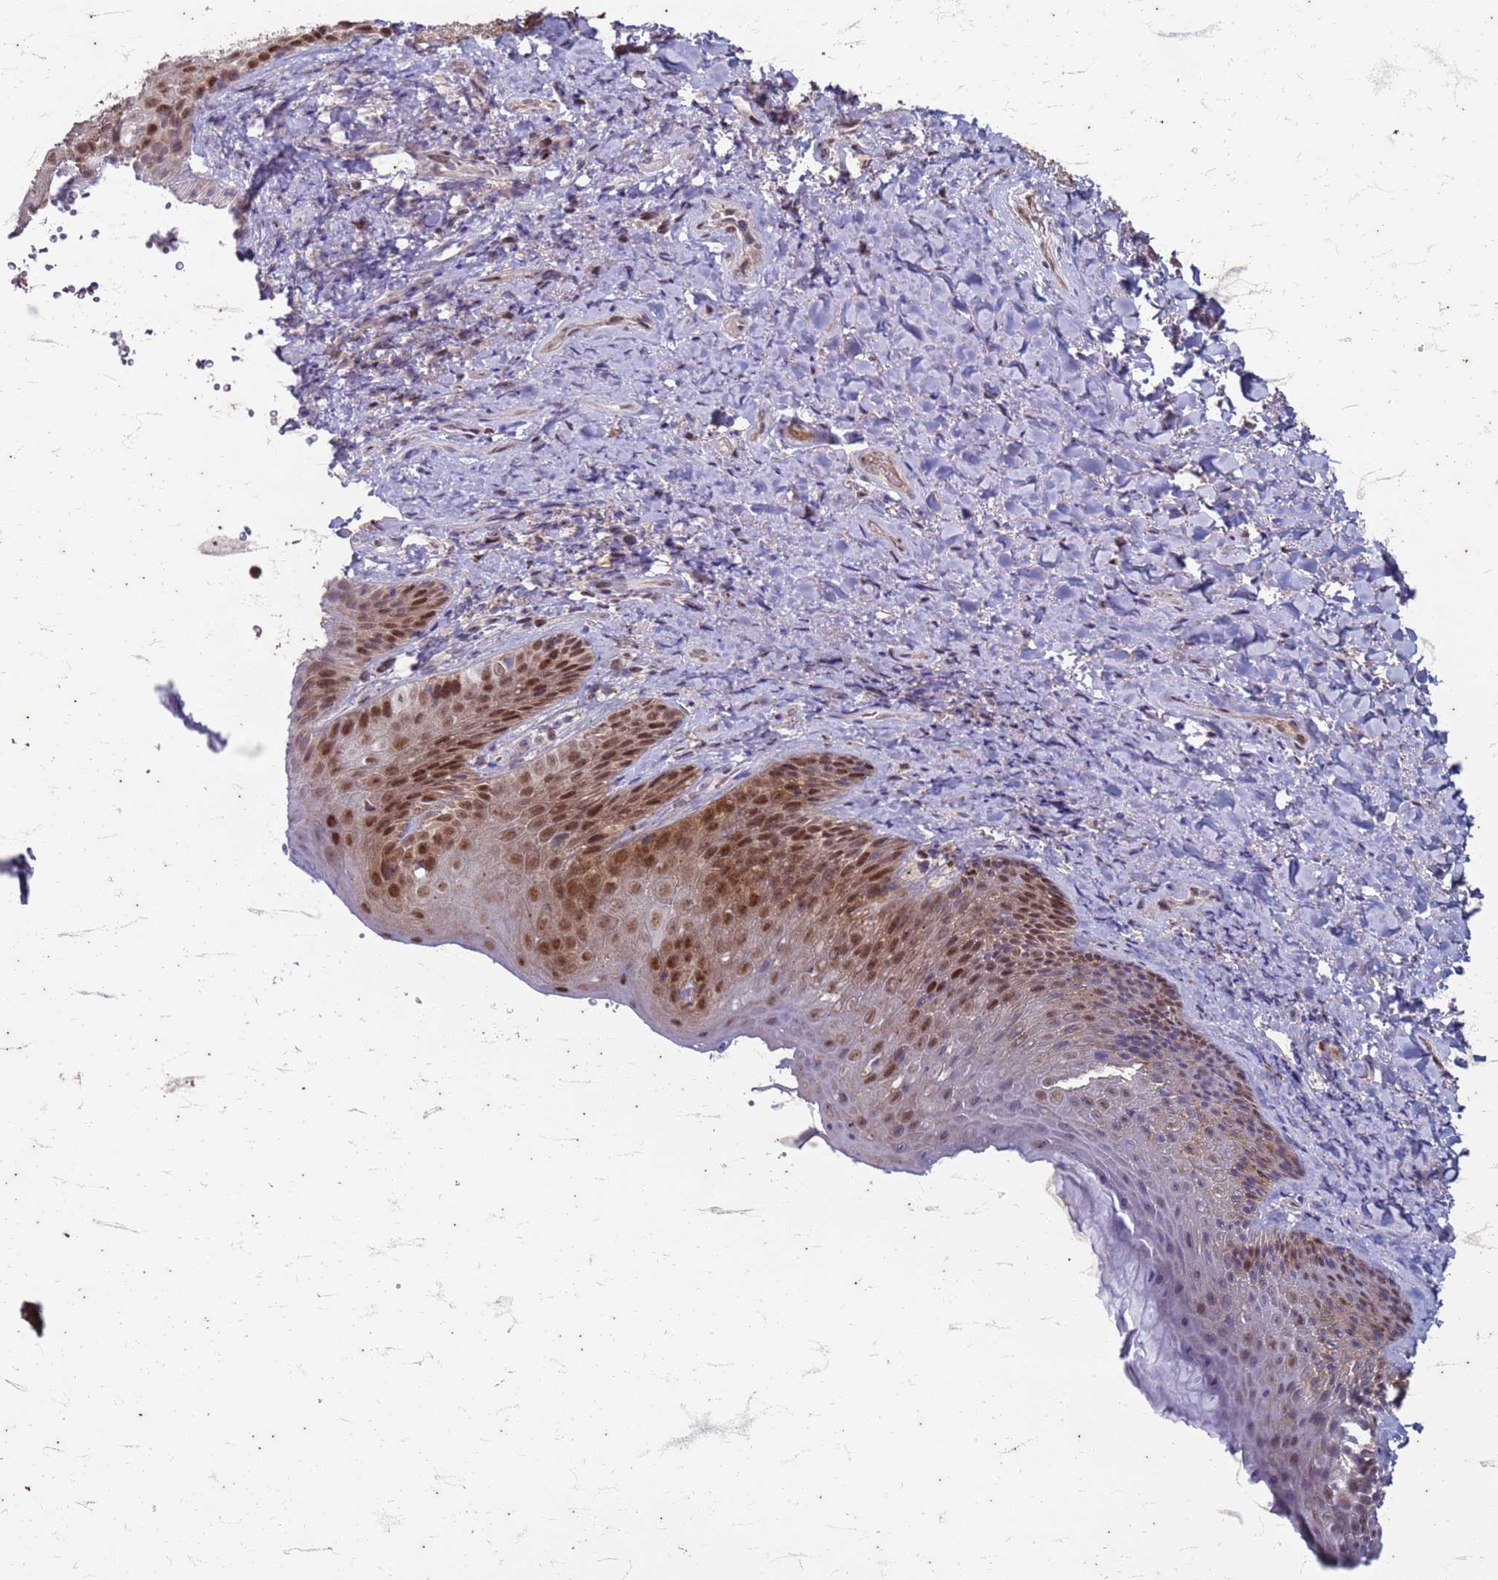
{"staining": {"intensity": "strong", "quantity": ">75%", "location": "cytoplasmic/membranous,nuclear"}, "tissue": "skin", "cell_type": "Epidermal cells", "image_type": "normal", "snomed": [{"axis": "morphology", "description": "Normal tissue, NOS"}, {"axis": "topography", "description": "Anal"}], "caption": "DAB immunohistochemical staining of unremarkable skin shows strong cytoplasmic/membranous,nuclear protein staining in approximately >75% of epidermal cells. The protein is shown in brown color, while the nuclei are stained blue.", "gene": "TRMT6", "patient": {"sex": "female", "age": 89}}